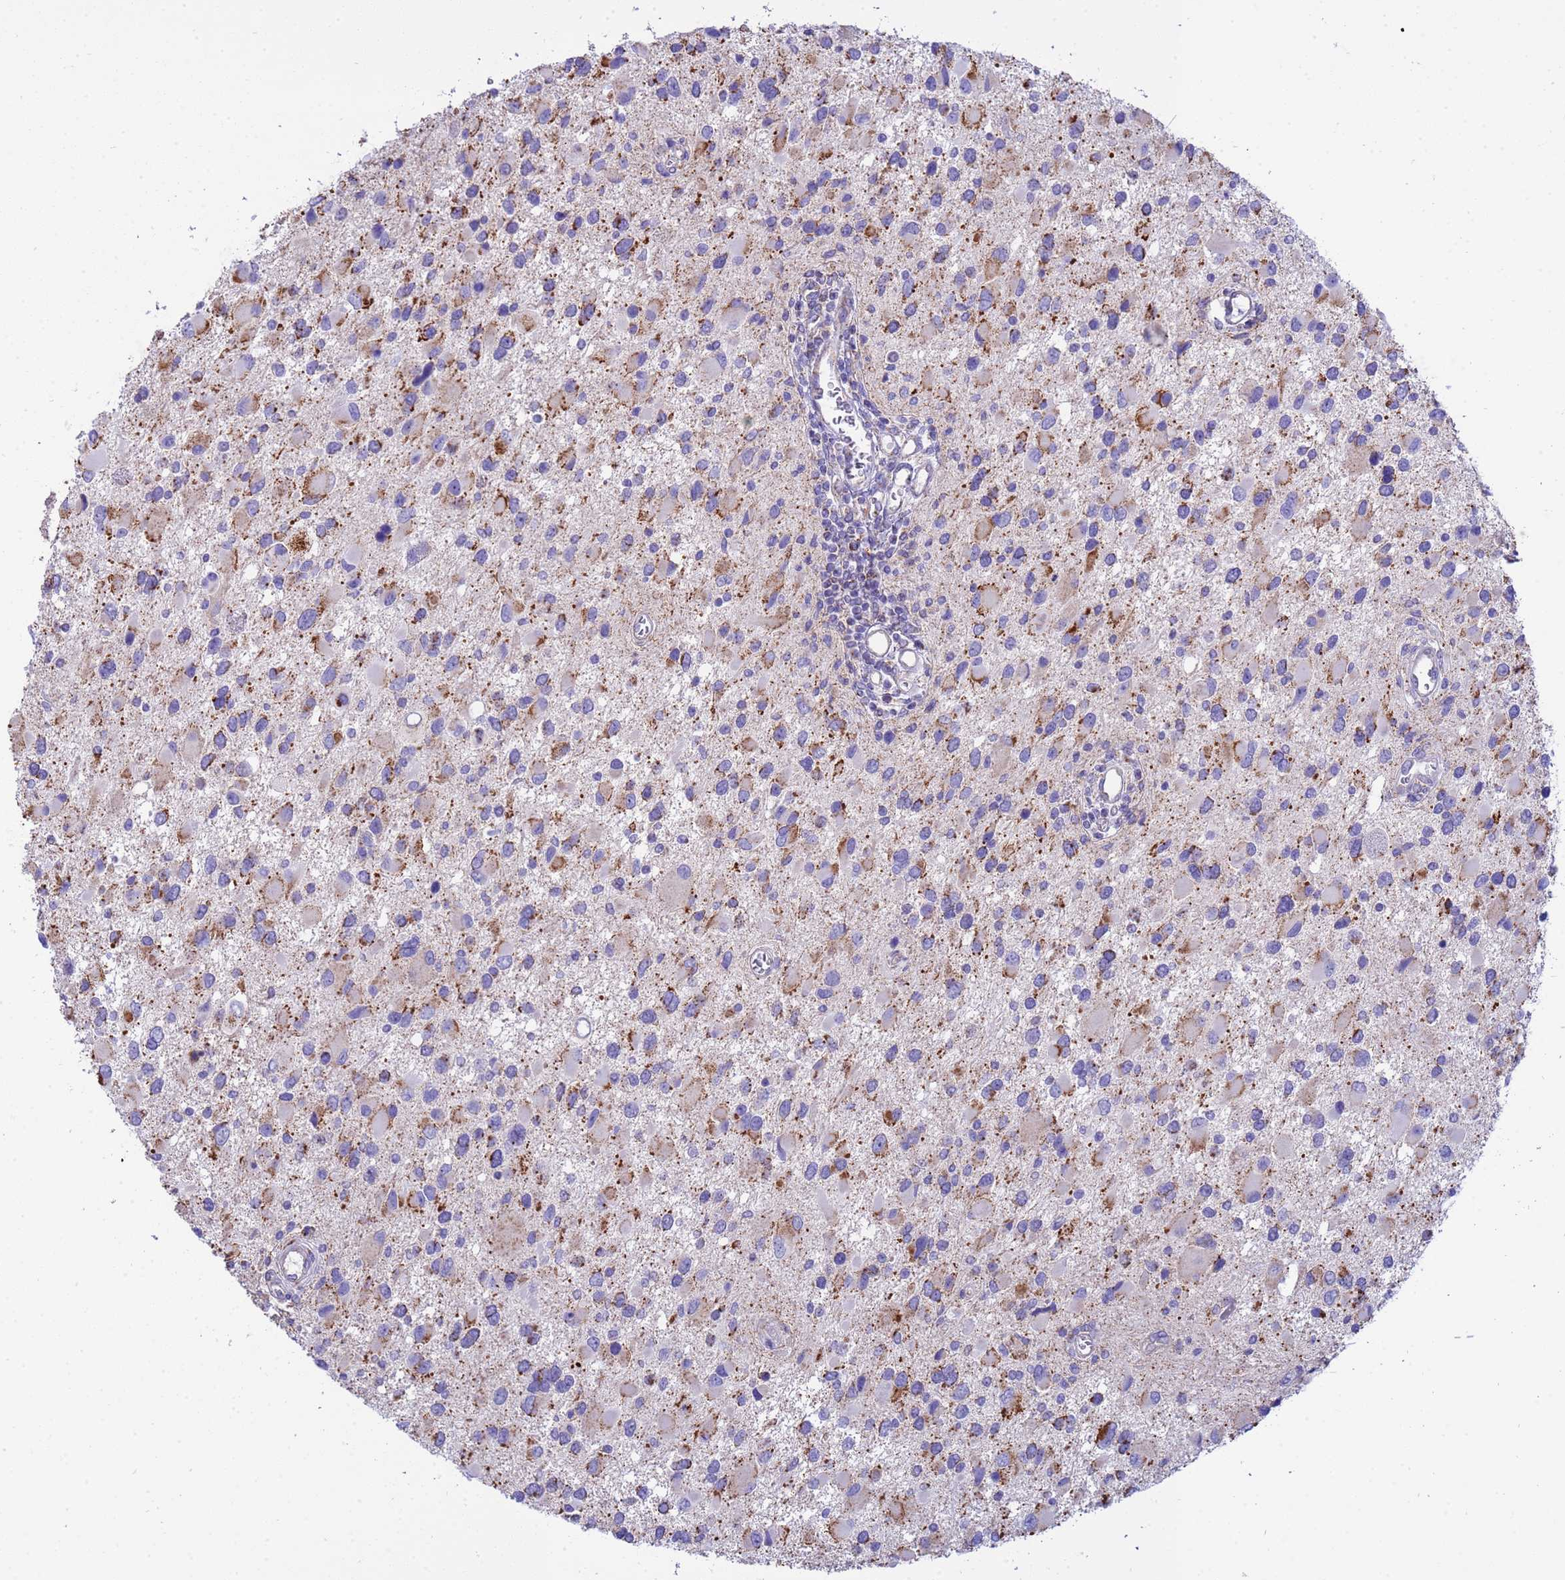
{"staining": {"intensity": "strong", "quantity": "<25%", "location": "cytoplasmic/membranous"}, "tissue": "glioma", "cell_type": "Tumor cells", "image_type": "cancer", "snomed": [{"axis": "morphology", "description": "Glioma, malignant, High grade"}, {"axis": "topography", "description": "Brain"}], "caption": "This is an image of IHC staining of glioma, which shows strong staining in the cytoplasmic/membranous of tumor cells.", "gene": "RNF165", "patient": {"sex": "male", "age": 53}}